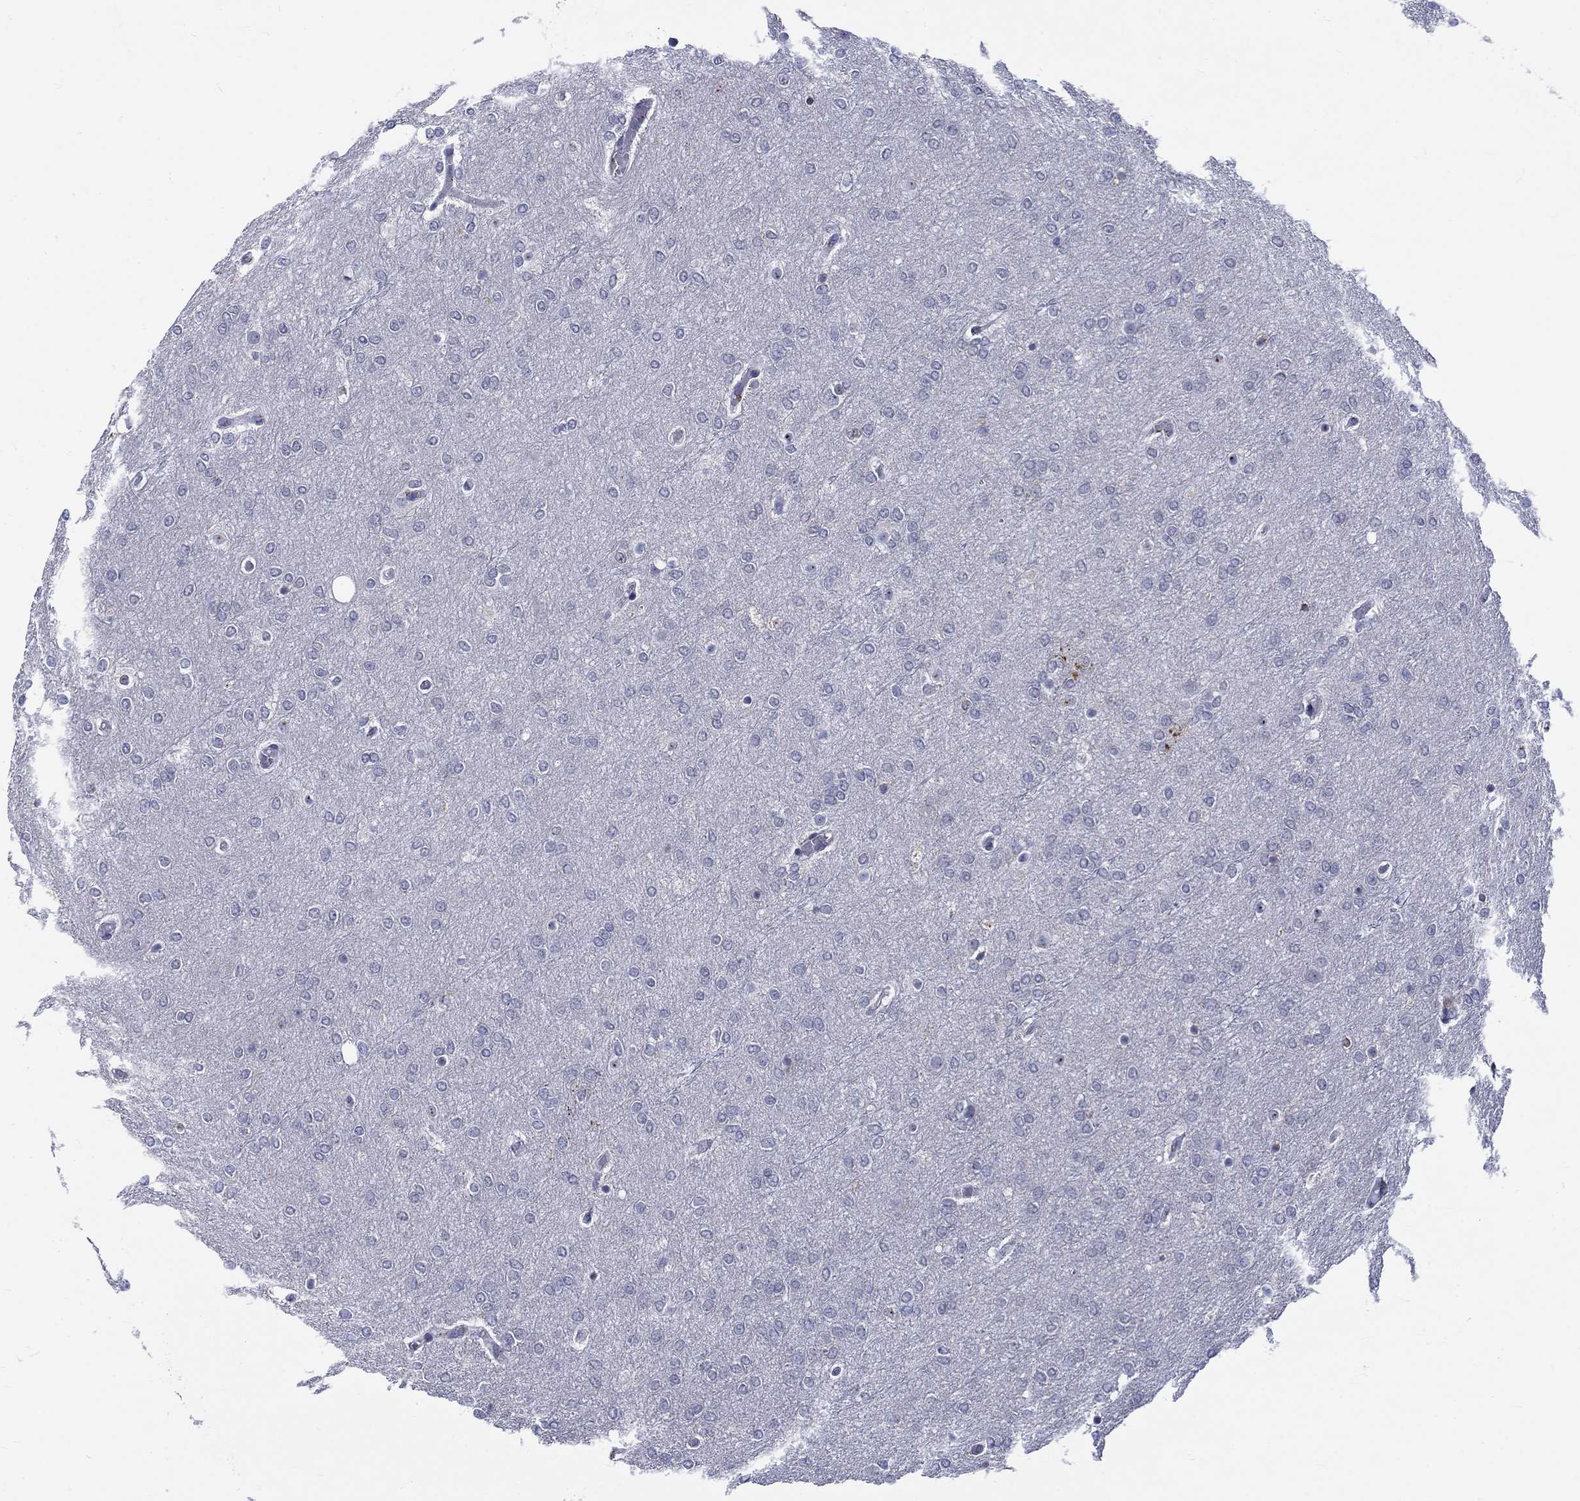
{"staining": {"intensity": "negative", "quantity": "none", "location": "none"}, "tissue": "glioma", "cell_type": "Tumor cells", "image_type": "cancer", "snomed": [{"axis": "morphology", "description": "Glioma, malignant, High grade"}, {"axis": "topography", "description": "Brain"}], "caption": "An IHC histopathology image of glioma is shown. There is no staining in tumor cells of glioma. The staining was performed using DAB to visualize the protein expression in brown, while the nuclei were stained in blue with hematoxylin (Magnification: 20x).", "gene": "ST6GALNAC1", "patient": {"sex": "female", "age": 61}}